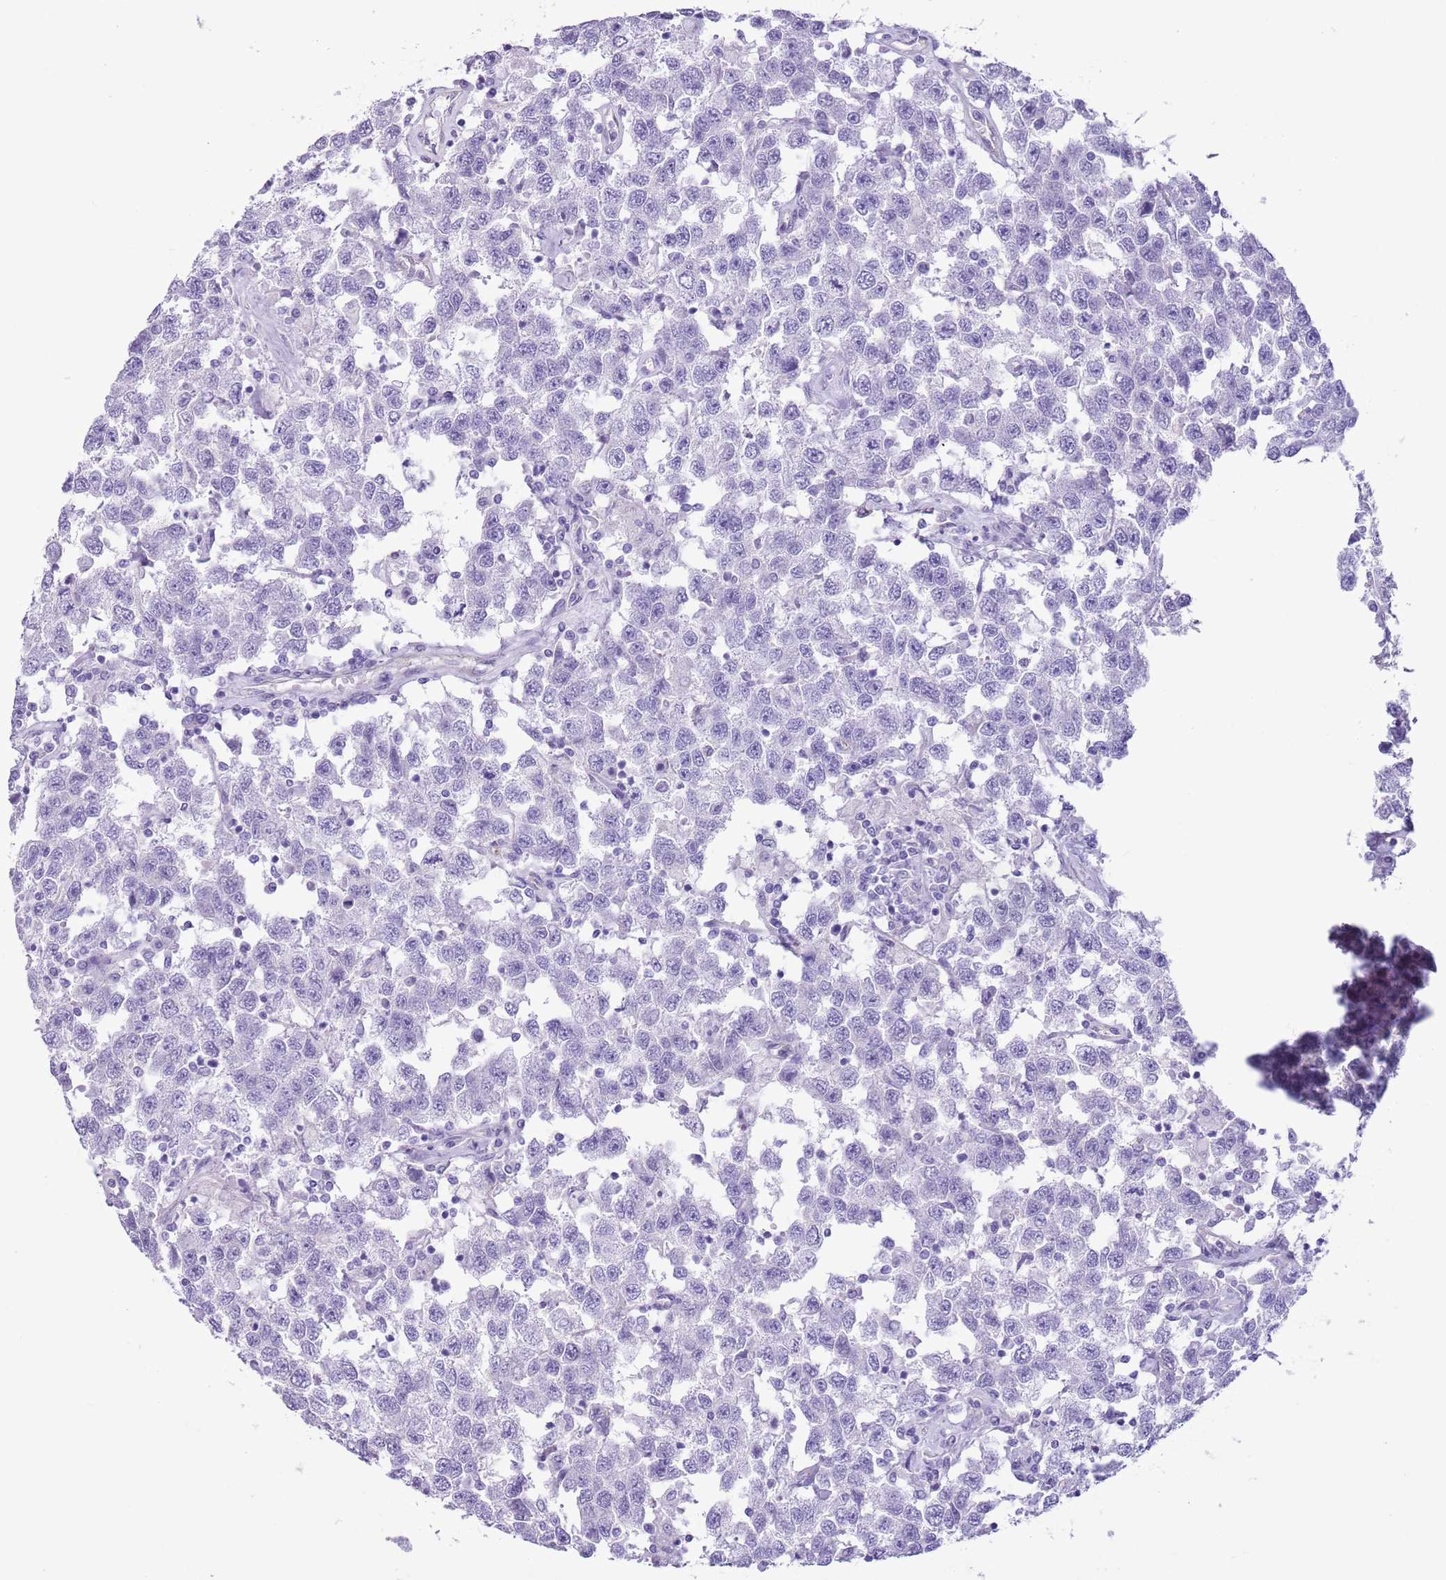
{"staining": {"intensity": "negative", "quantity": "none", "location": "none"}, "tissue": "testis cancer", "cell_type": "Tumor cells", "image_type": "cancer", "snomed": [{"axis": "morphology", "description": "Seminoma, NOS"}, {"axis": "topography", "description": "Testis"}], "caption": "Tumor cells are negative for protein expression in human testis cancer (seminoma).", "gene": "RBP3", "patient": {"sex": "male", "age": 41}}